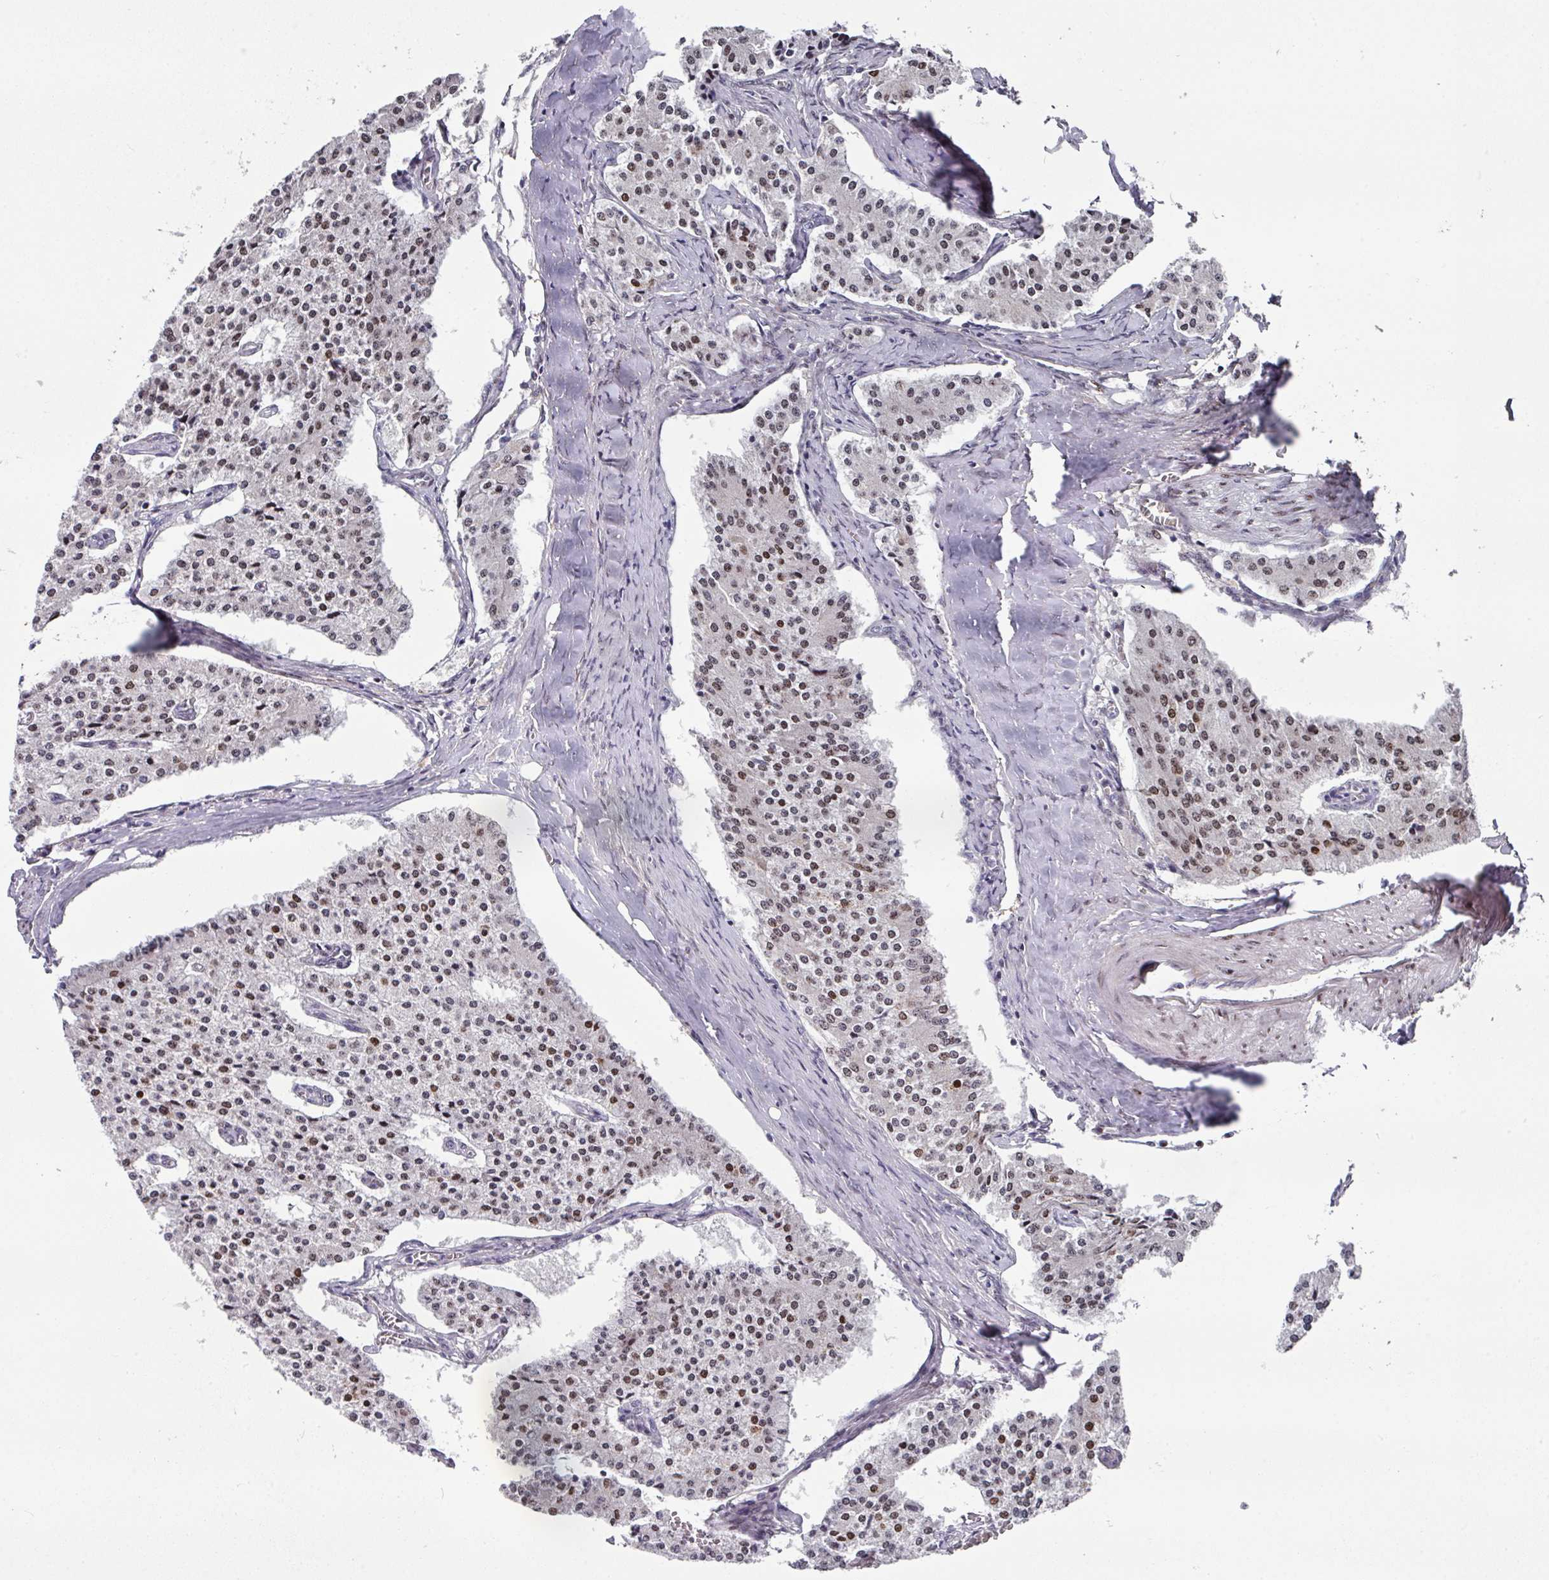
{"staining": {"intensity": "moderate", "quantity": "25%-75%", "location": "nuclear"}, "tissue": "carcinoid", "cell_type": "Tumor cells", "image_type": "cancer", "snomed": [{"axis": "morphology", "description": "Carcinoid, malignant, NOS"}, {"axis": "topography", "description": "Colon"}], "caption": "About 25%-75% of tumor cells in carcinoid (malignant) reveal moderate nuclear protein staining as visualized by brown immunohistochemical staining.", "gene": "CBX7", "patient": {"sex": "female", "age": 52}}